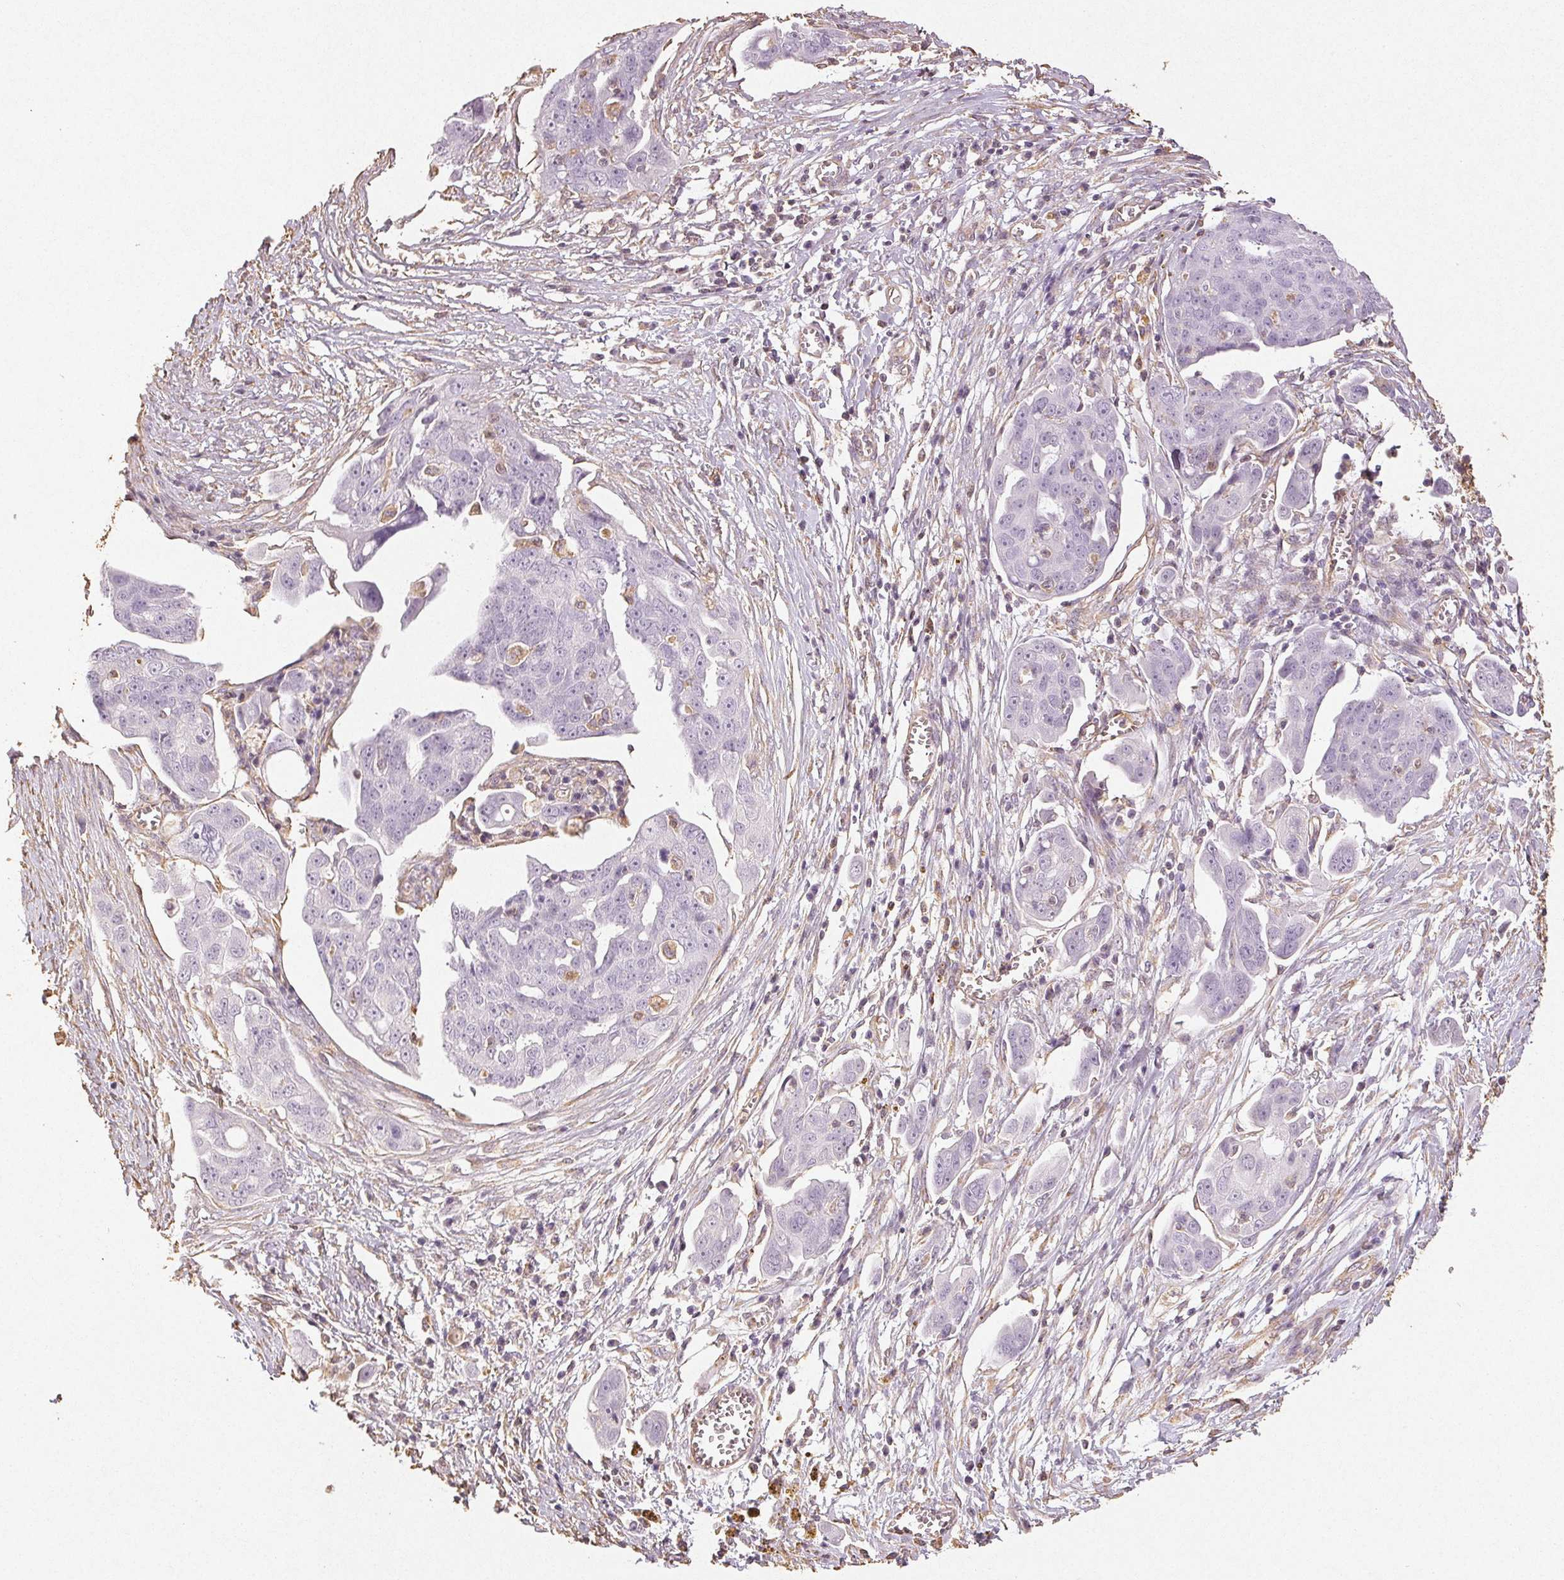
{"staining": {"intensity": "negative", "quantity": "none", "location": "none"}, "tissue": "ovarian cancer", "cell_type": "Tumor cells", "image_type": "cancer", "snomed": [{"axis": "morphology", "description": "Carcinoma, endometroid"}, {"axis": "topography", "description": "Ovary"}], "caption": "Tumor cells show no significant positivity in ovarian endometroid carcinoma.", "gene": "COL7A1", "patient": {"sex": "female", "age": 70}}